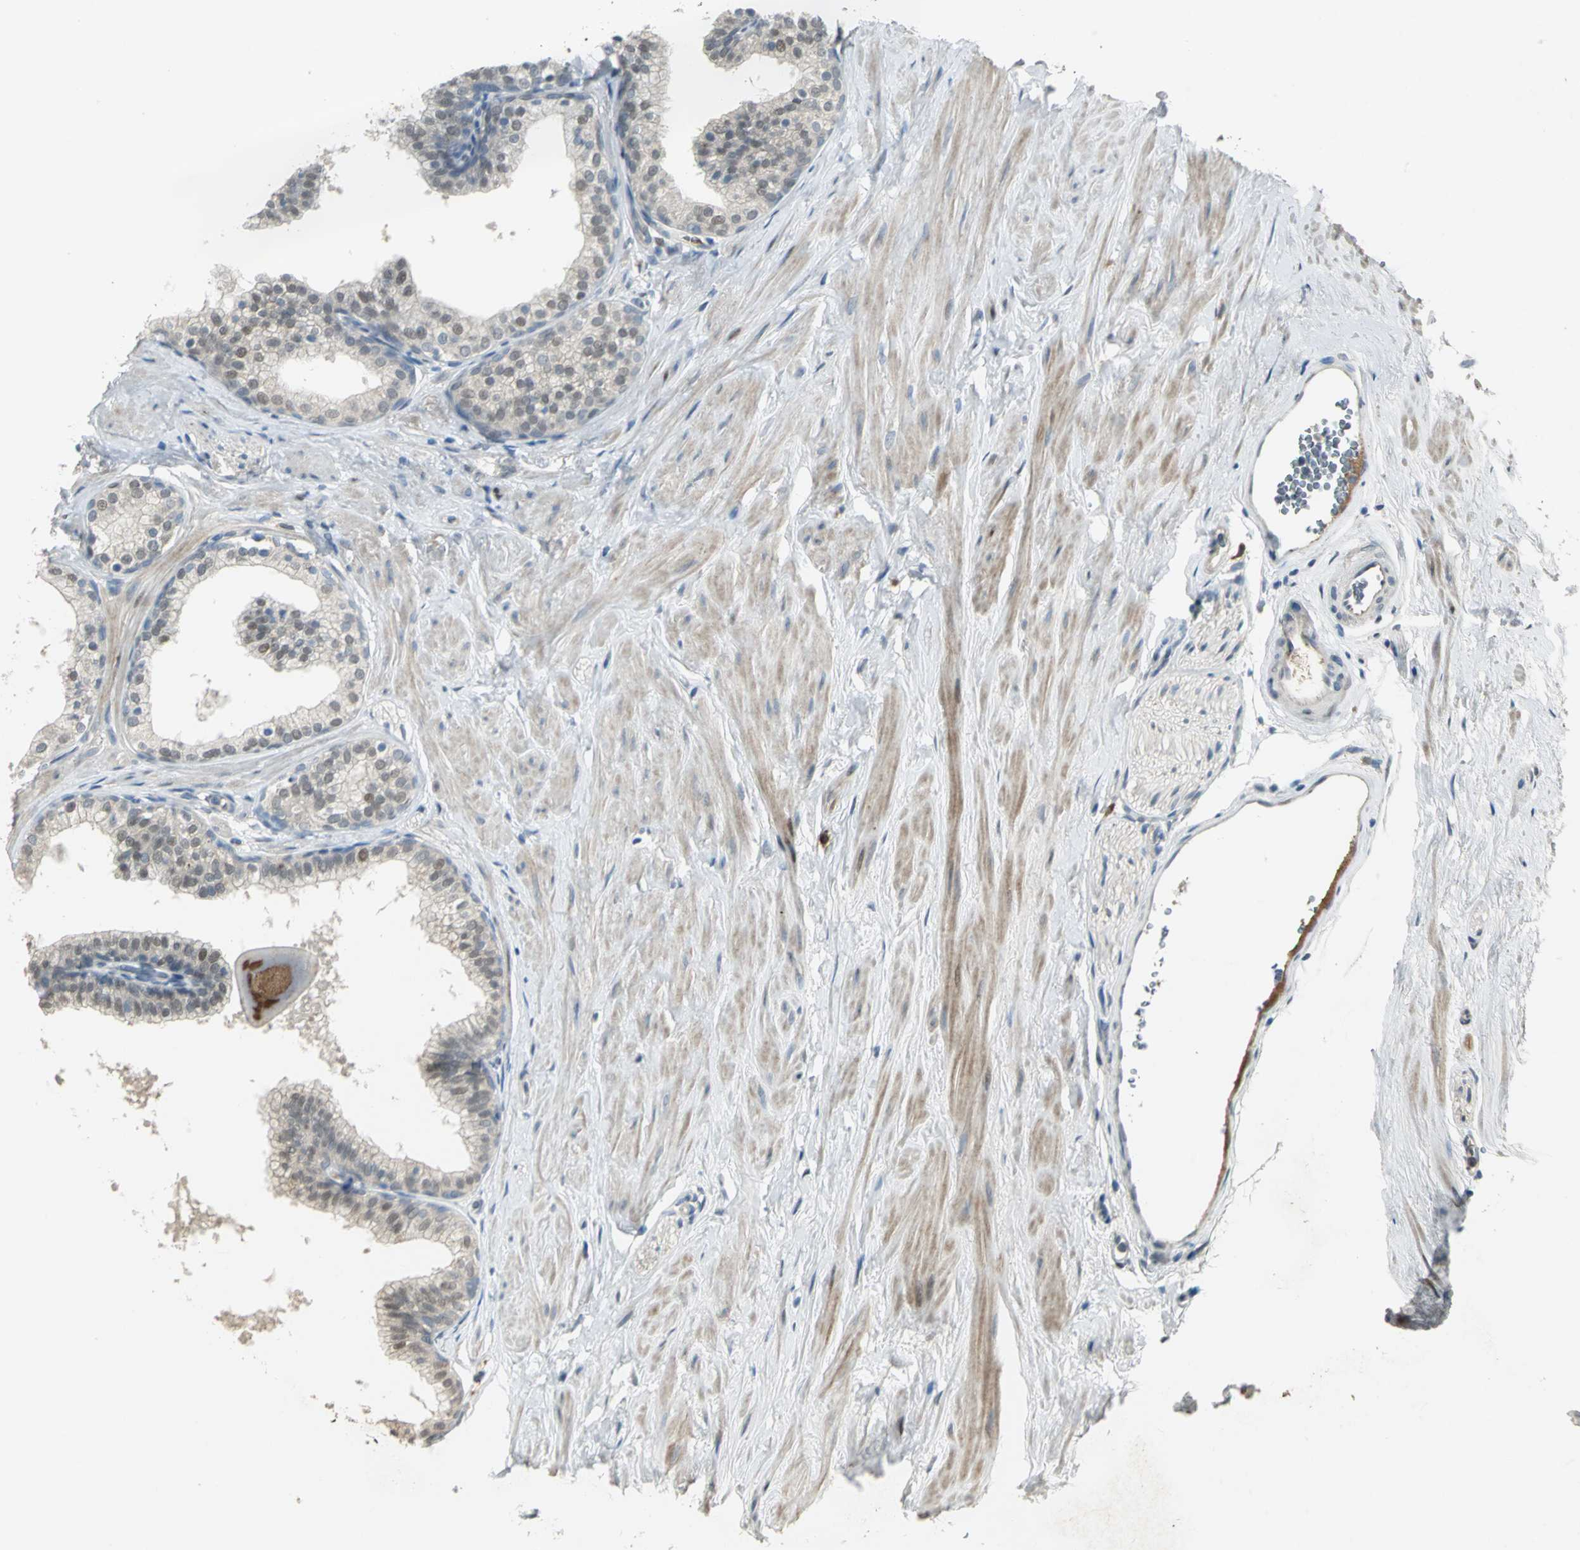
{"staining": {"intensity": "negative", "quantity": "none", "location": "none"}, "tissue": "prostate", "cell_type": "Glandular cells", "image_type": "normal", "snomed": [{"axis": "morphology", "description": "Normal tissue, NOS"}, {"axis": "topography", "description": "Prostate"}], "caption": "This is an immunohistochemistry image of unremarkable human prostate. There is no staining in glandular cells.", "gene": "PROC", "patient": {"sex": "male", "age": 60}}